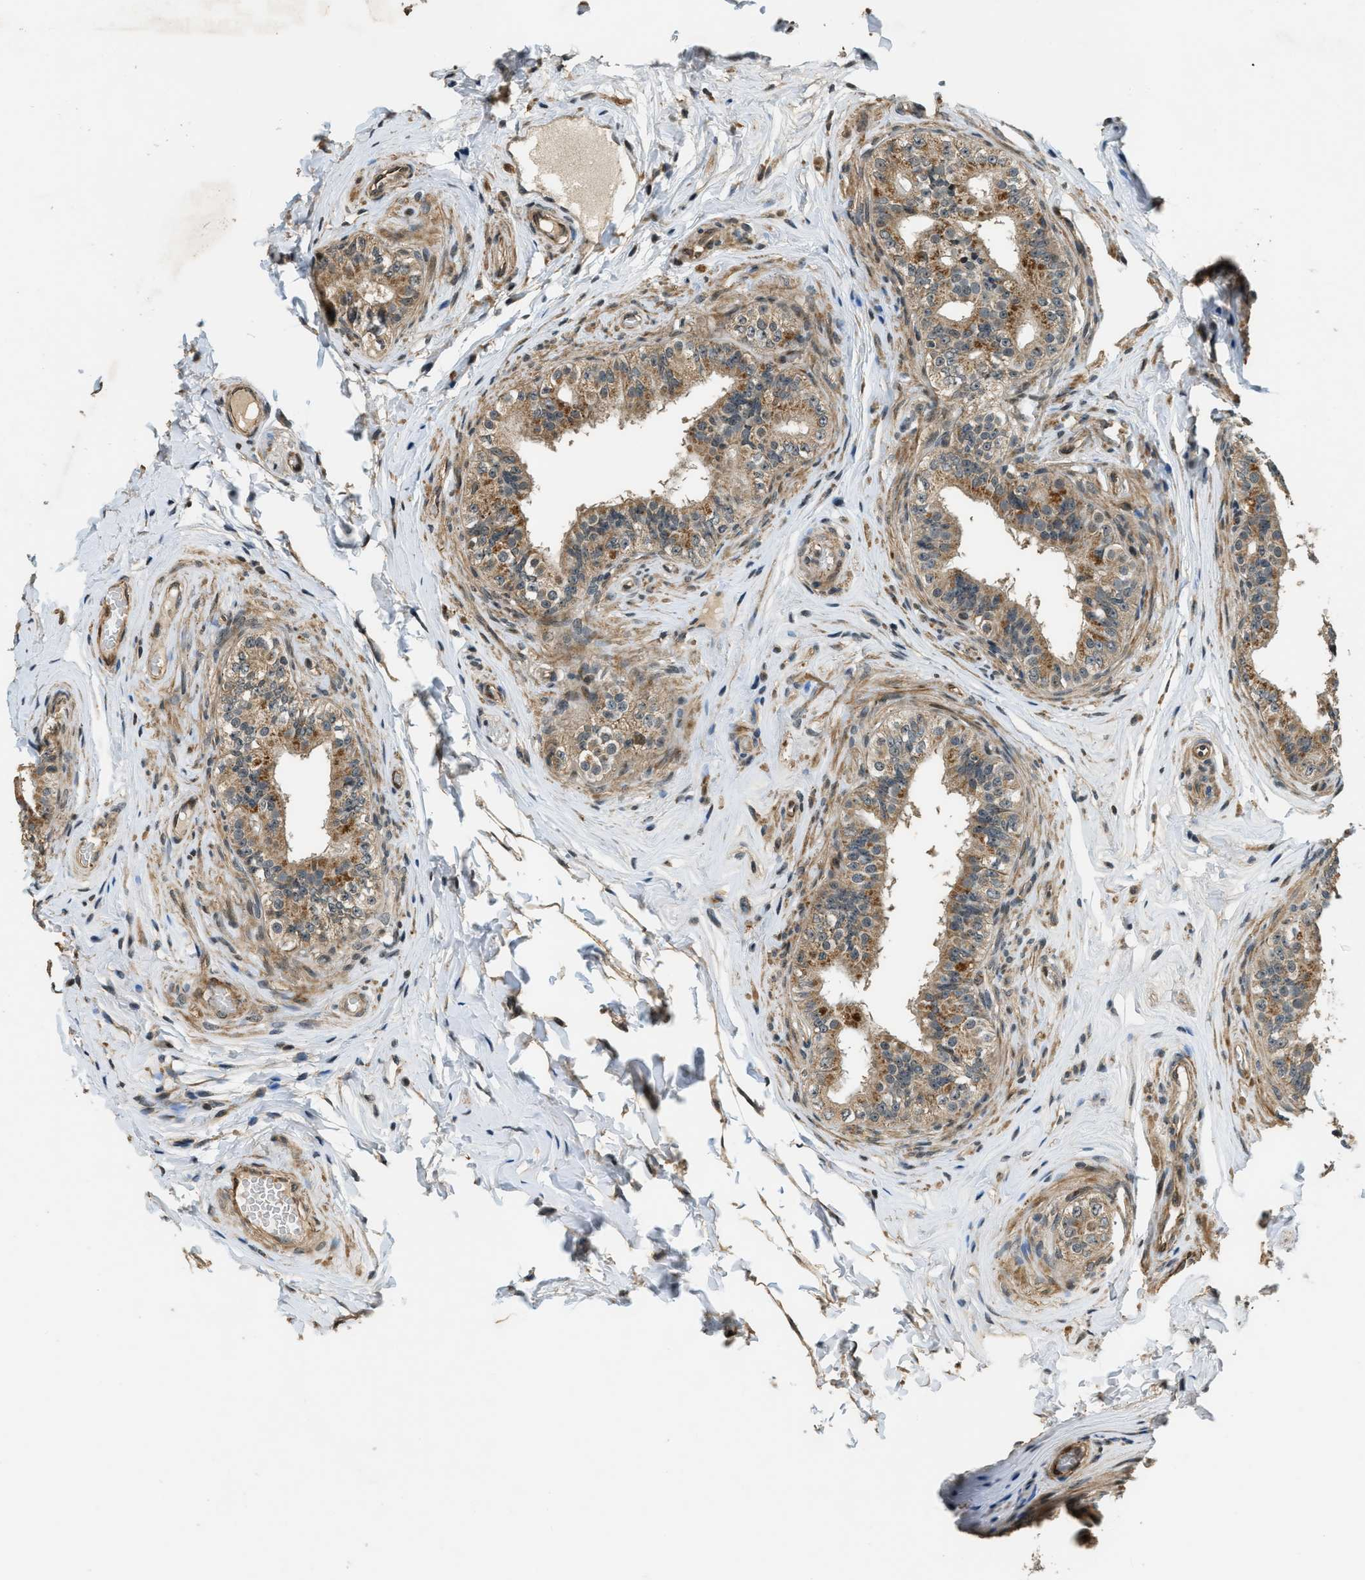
{"staining": {"intensity": "moderate", "quantity": ">75%", "location": "cytoplasmic/membranous"}, "tissue": "epididymis", "cell_type": "Glandular cells", "image_type": "normal", "snomed": [{"axis": "morphology", "description": "Normal tissue, NOS"}, {"axis": "topography", "description": "Testis"}, {"axis": "topography", "description": "Epididymis"}], "caption": "Immunohistochemistry of normal human epididymis shows medium levels of moderate cytoplasmic/membranous staining in about >75% of glandular cells.", "gene": "MED21", "patient": {"sex": "male", "age": 36}}